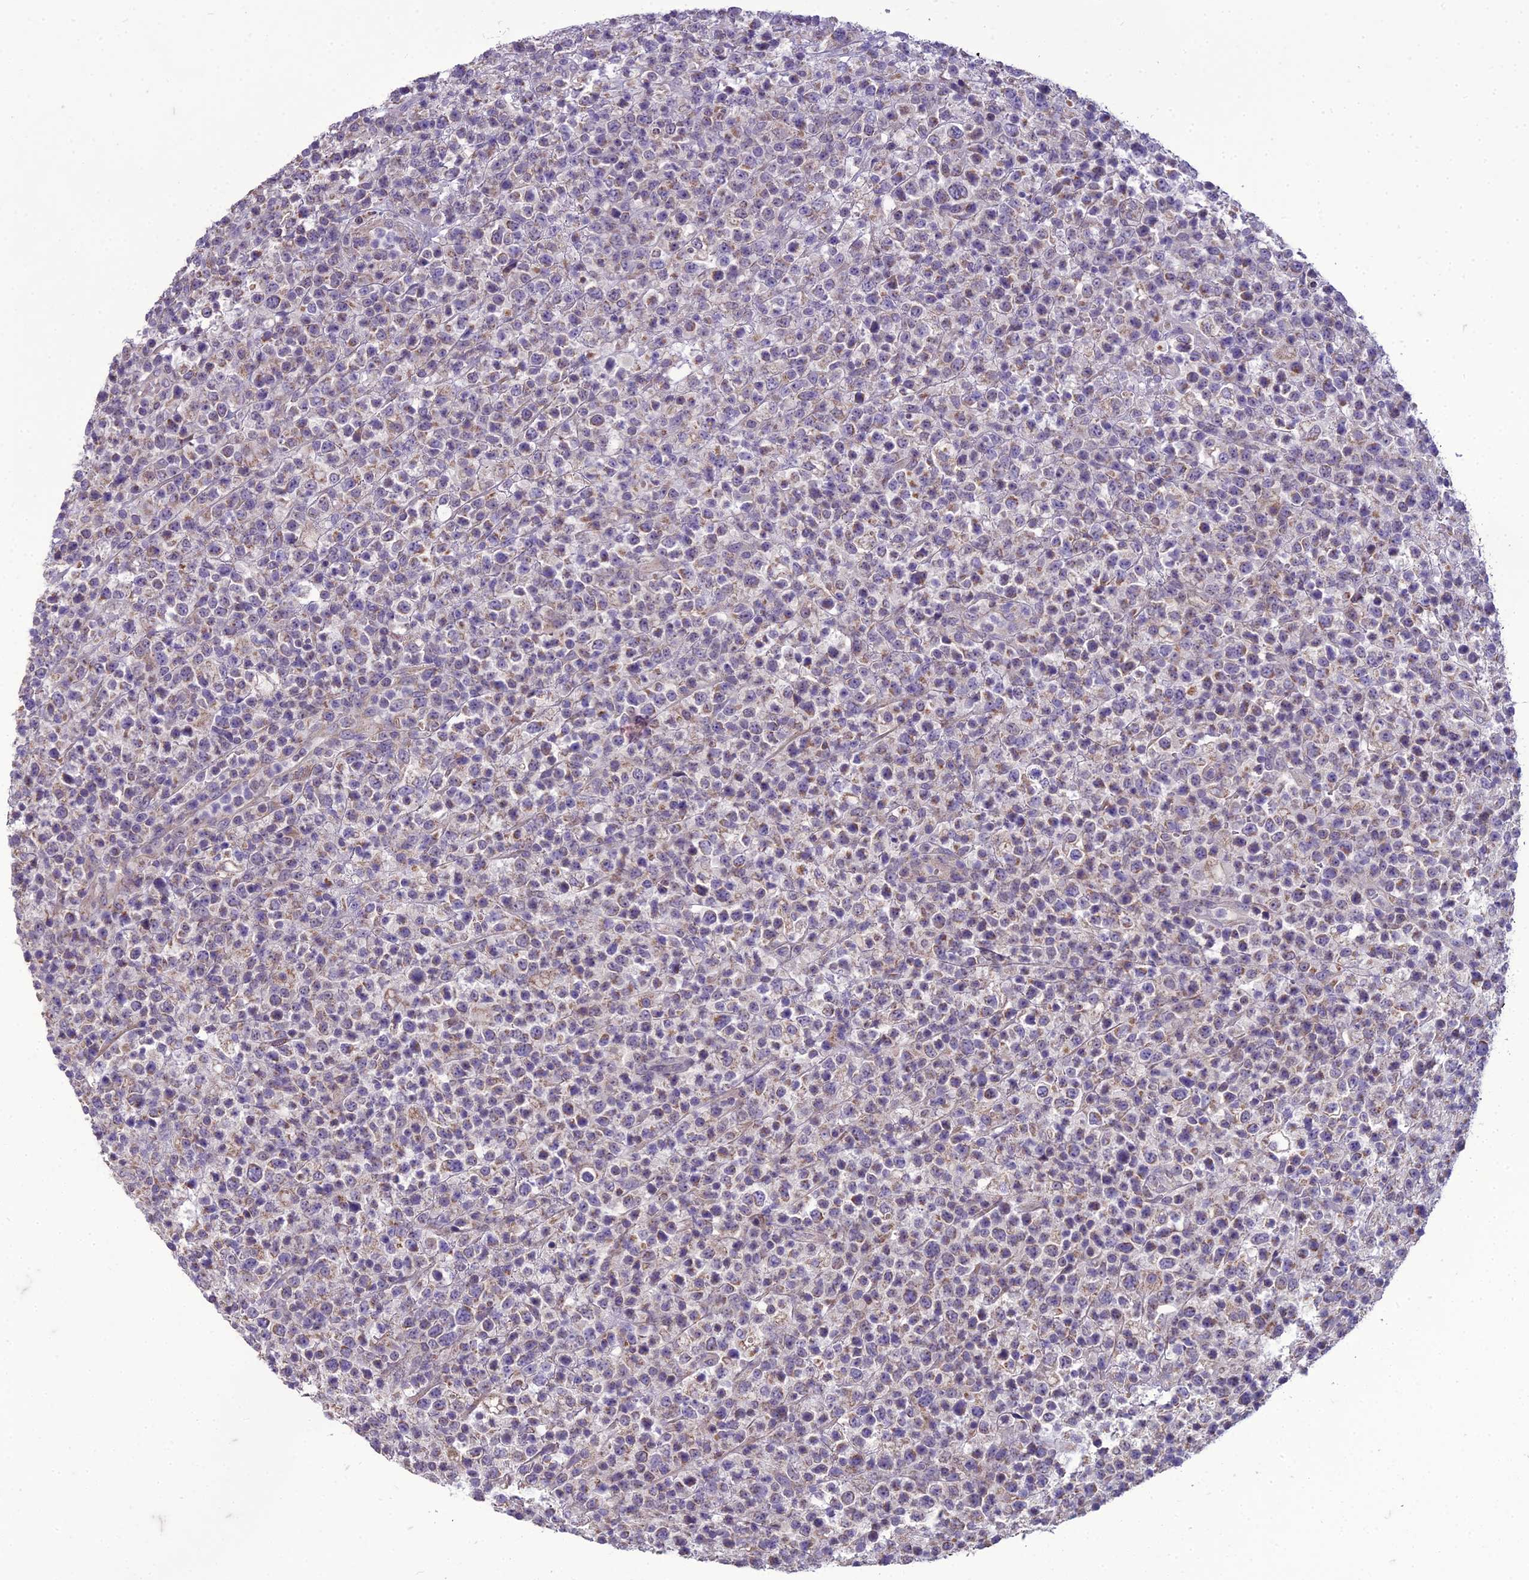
{"staining": {"intensity": "negative", "quantity": "none", "location": "none"}, "tissue": "lymphoma", "cell_type": "Tumor cells", "image_type": "cancer", "snomed": [{"axis": "morphology", "description": "Malignant lymphoma, non-Hodgkin's type, High grade"}, {"axis": "topography", "description": "Colon"}], "caption": "Human lymphoma stained for a protein using immunohistochemistry displays no expression in tumor cells.", "gene": "DUS2", "patient": {"sex": "female", "age": 53}}